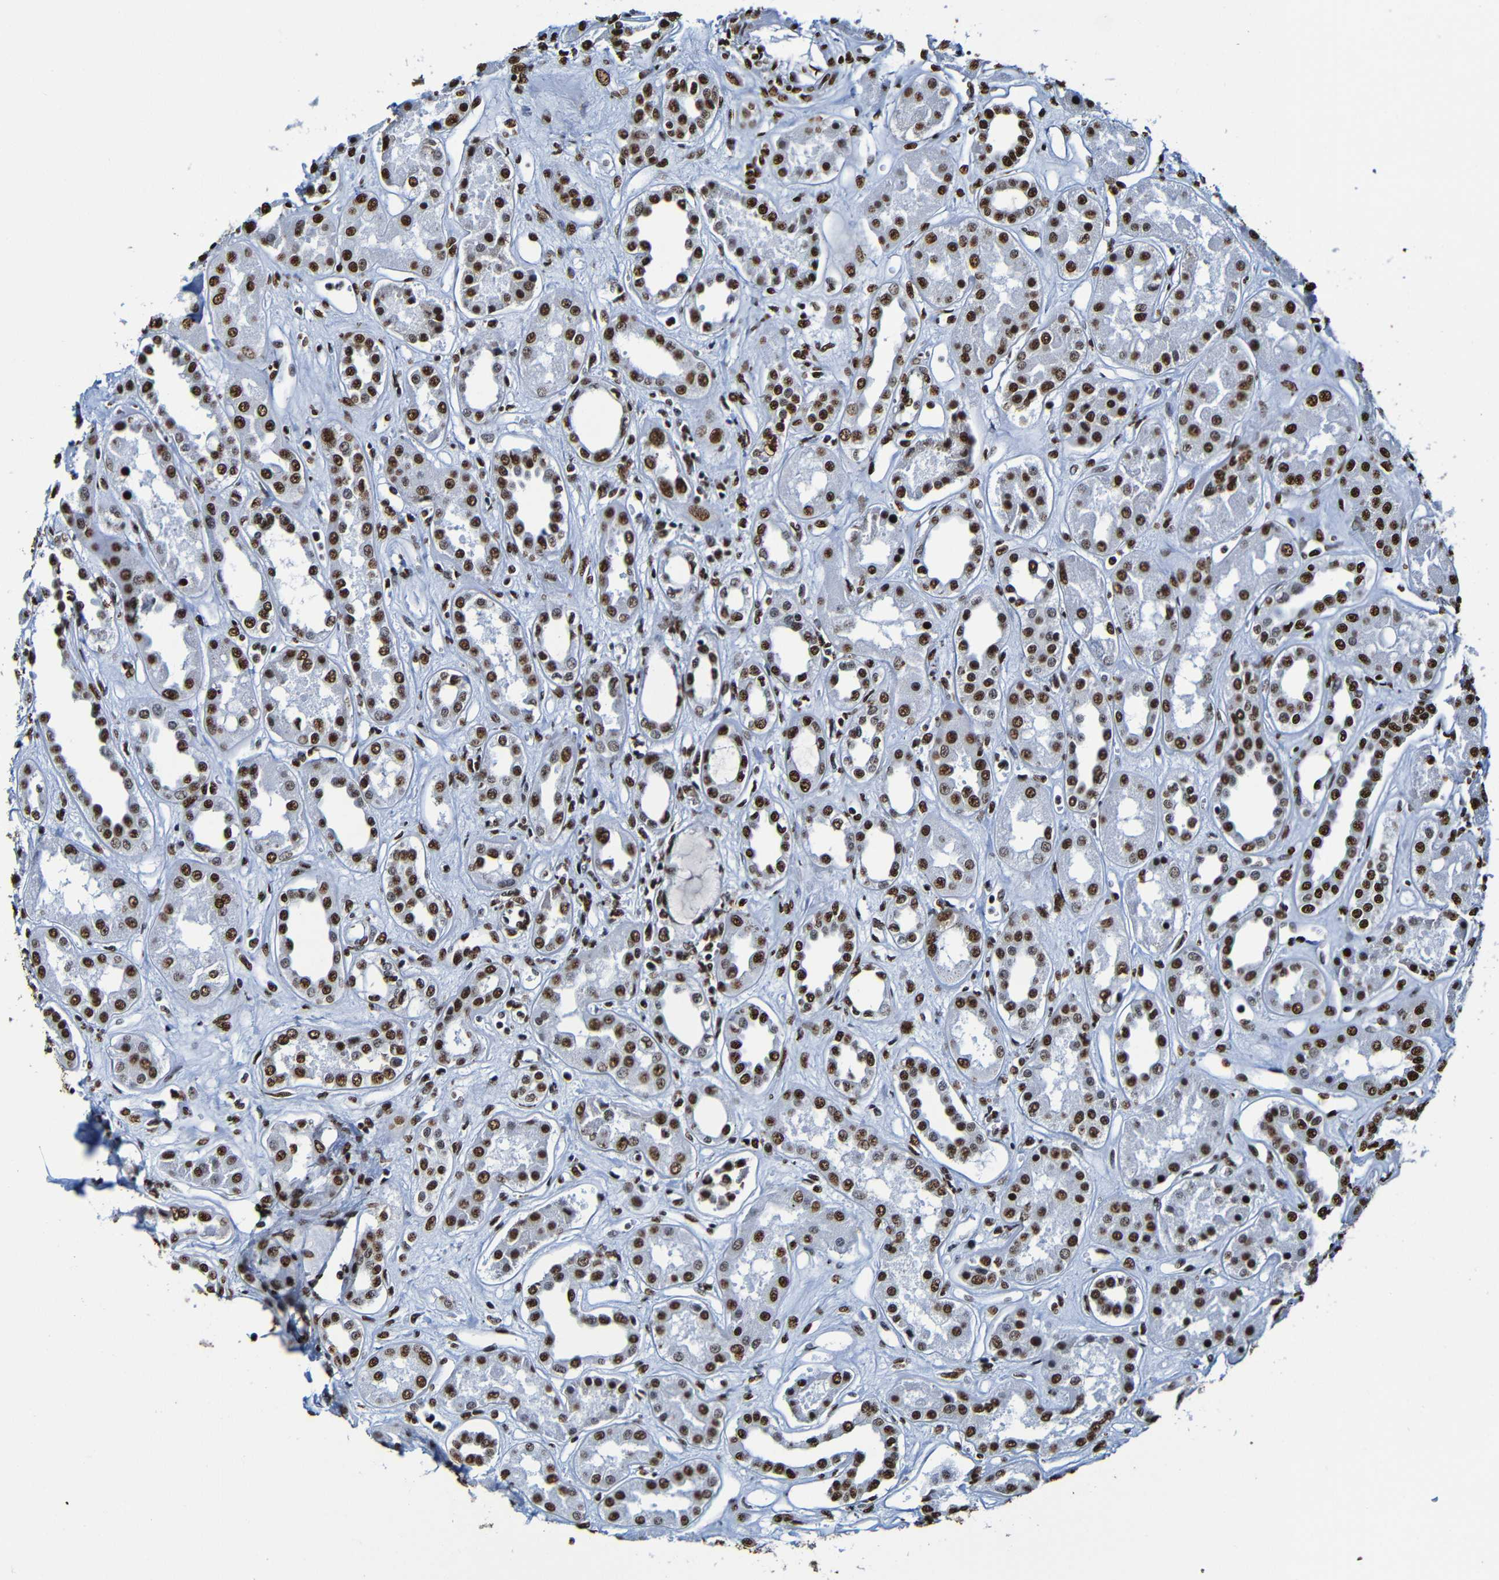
{"staining": {"intensity": "strong", "quantity": ">75%", "location": "nuclear"}, "tissue": "kidney", "cell_type": "Cells in glomeruli", "image_type": "normal", "snomed": [{"axis": "morphology", "description": "Normal tissue, NOS"}, {"axis": "topography", "description": "Kidney"}], "caption": "DAB (3,3'-diaminobenzidine) immunohistochemical staining of unremarkable human kidney reveals strong nuclear protein staining in about >75% of cells in glomeruli.", "gene": "SRSF3", "patient": {"sex": "male", "age": 59}}